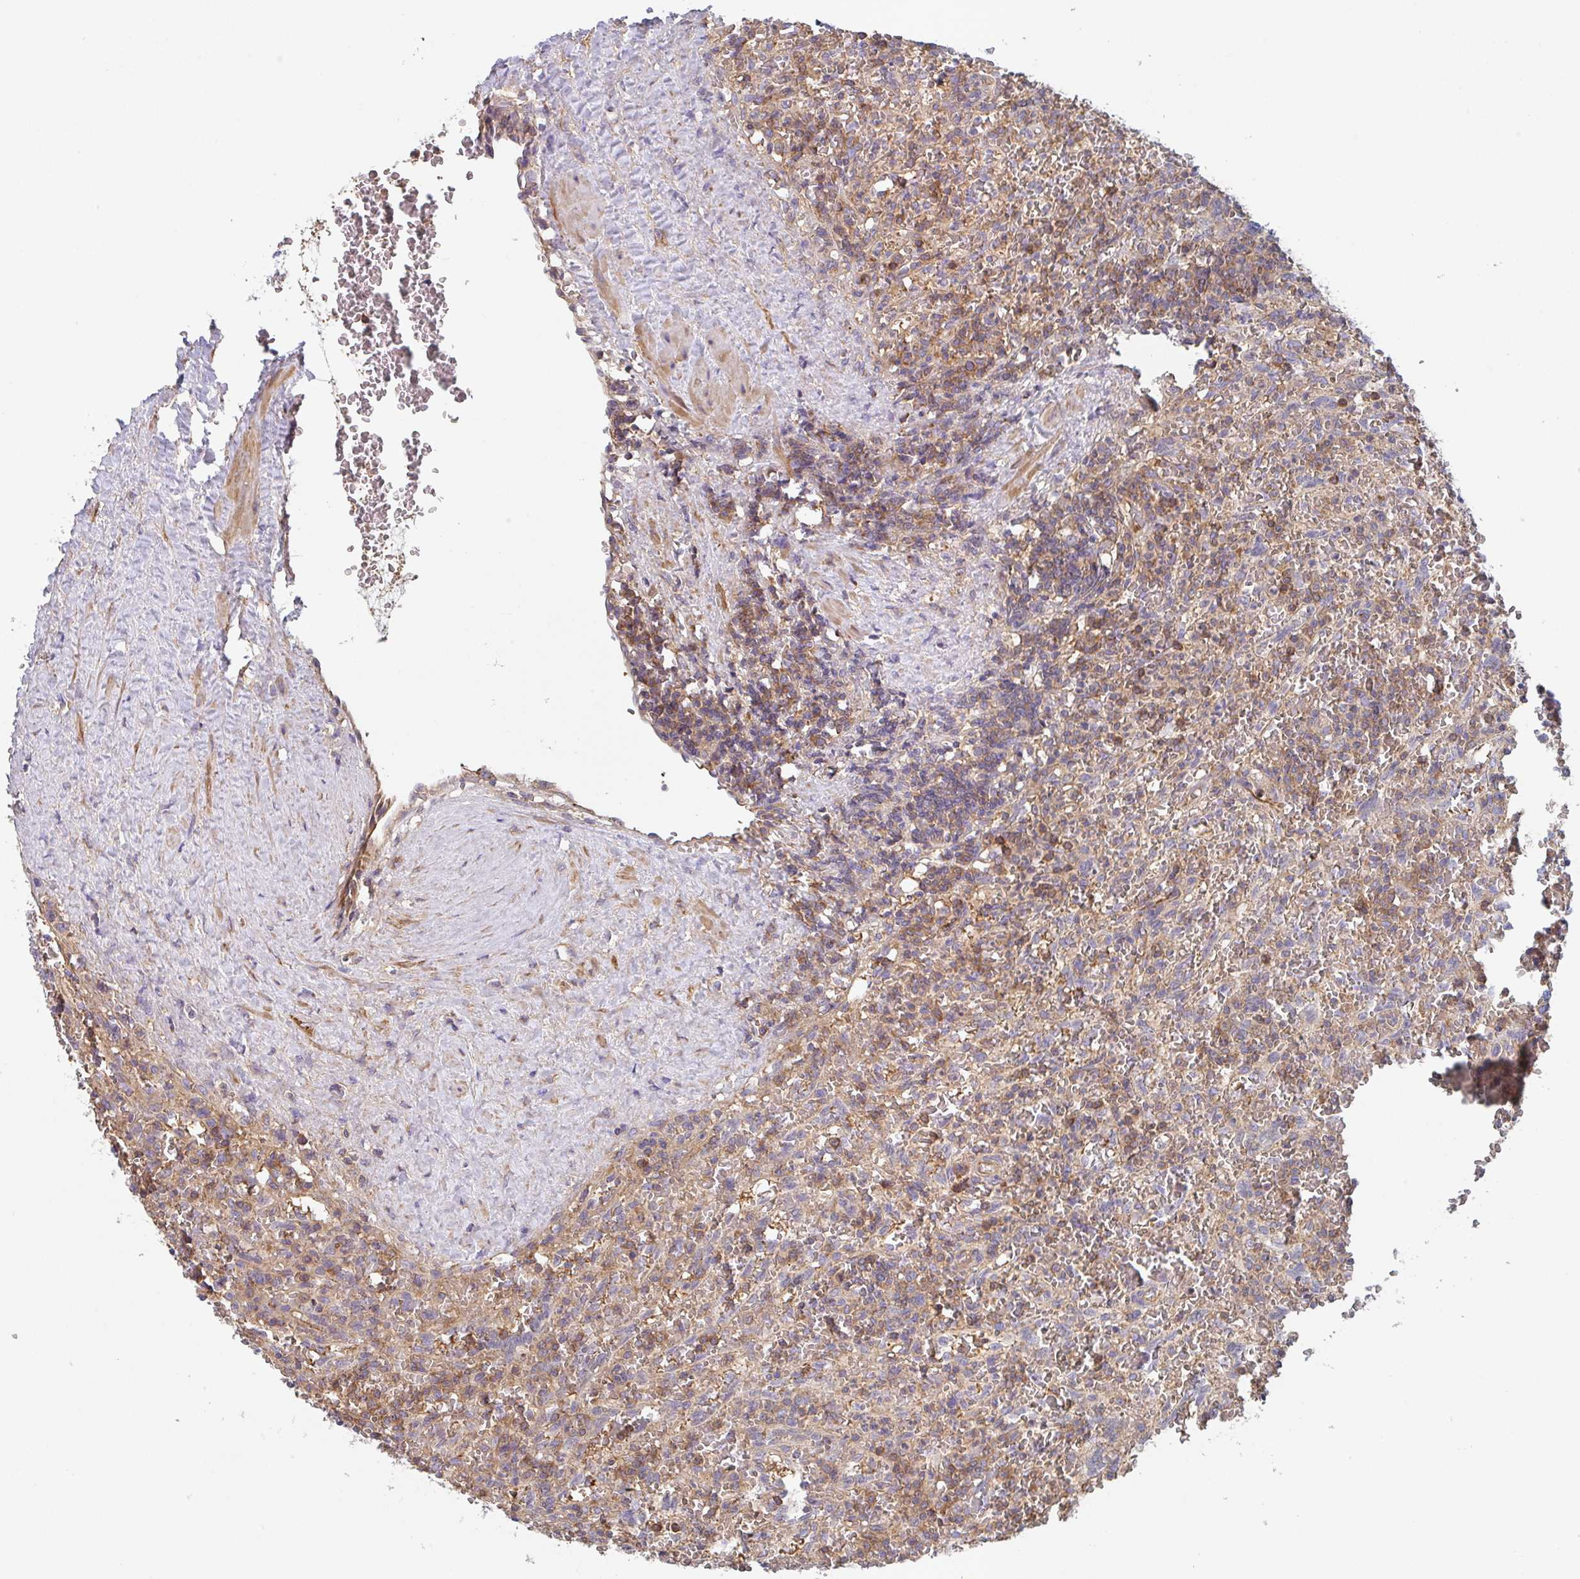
{"staining": {"intensity": "negative", "quantity": "none", "location": "none"}, "tissue": "lymphoma", "cell_type": "Tumor cells", "image_type": "cancer", "snomed": [{"axis": "morphology", "description": "Malignant lymphoma, non-Hodgkin's type, Low grade"}, {"axis": "topography", "description": "Spleen"}], "caption": "Immunohistochemistry image of human malignant lymphoma, non-Hodgkin's type (low-grade) stained for a protein (brown), which displays no staining in tumor cells.", "gene": "TMEM229A", "patient": {"sex": "female", "age": 64}}